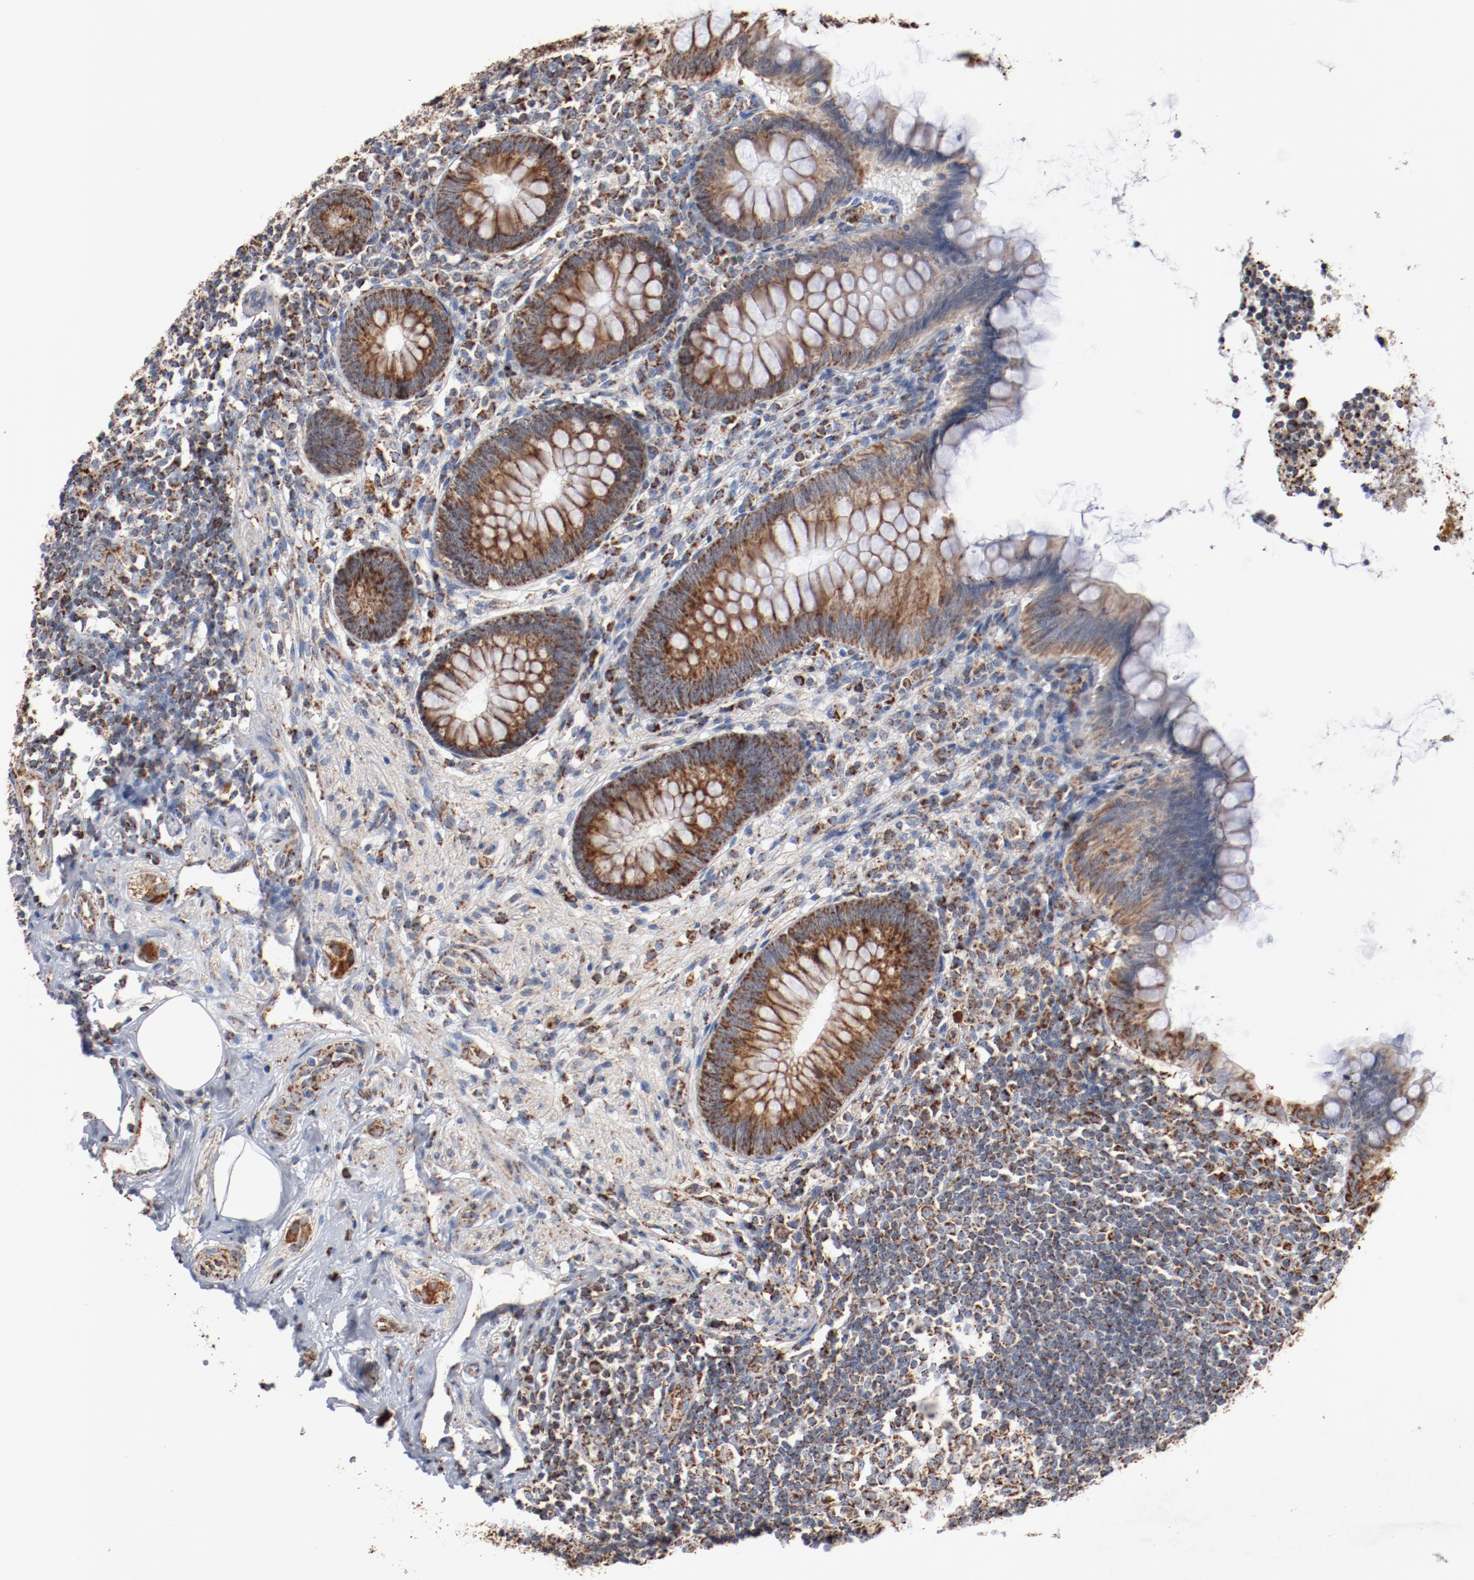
{"staining": {"intensity": "strong", "quantity": ">75%", "location": "cytoplasmic/membranous"}, "tissue": "appendix", "cell_type": "Glandular cells", "image_type": "normal", "snomed": [{"axis": "morphology", "description": "Normal tissue, NOS"}, {"axis": "topography", "description": "Appendix"}], "caption": "A micrograph of human appendix stained for a protein exhibits strong cytoplasmic/membranous brown staining in glandular cells.", "gene": "NDUFS4", "patient": {"sex": "female", "age": 66}}